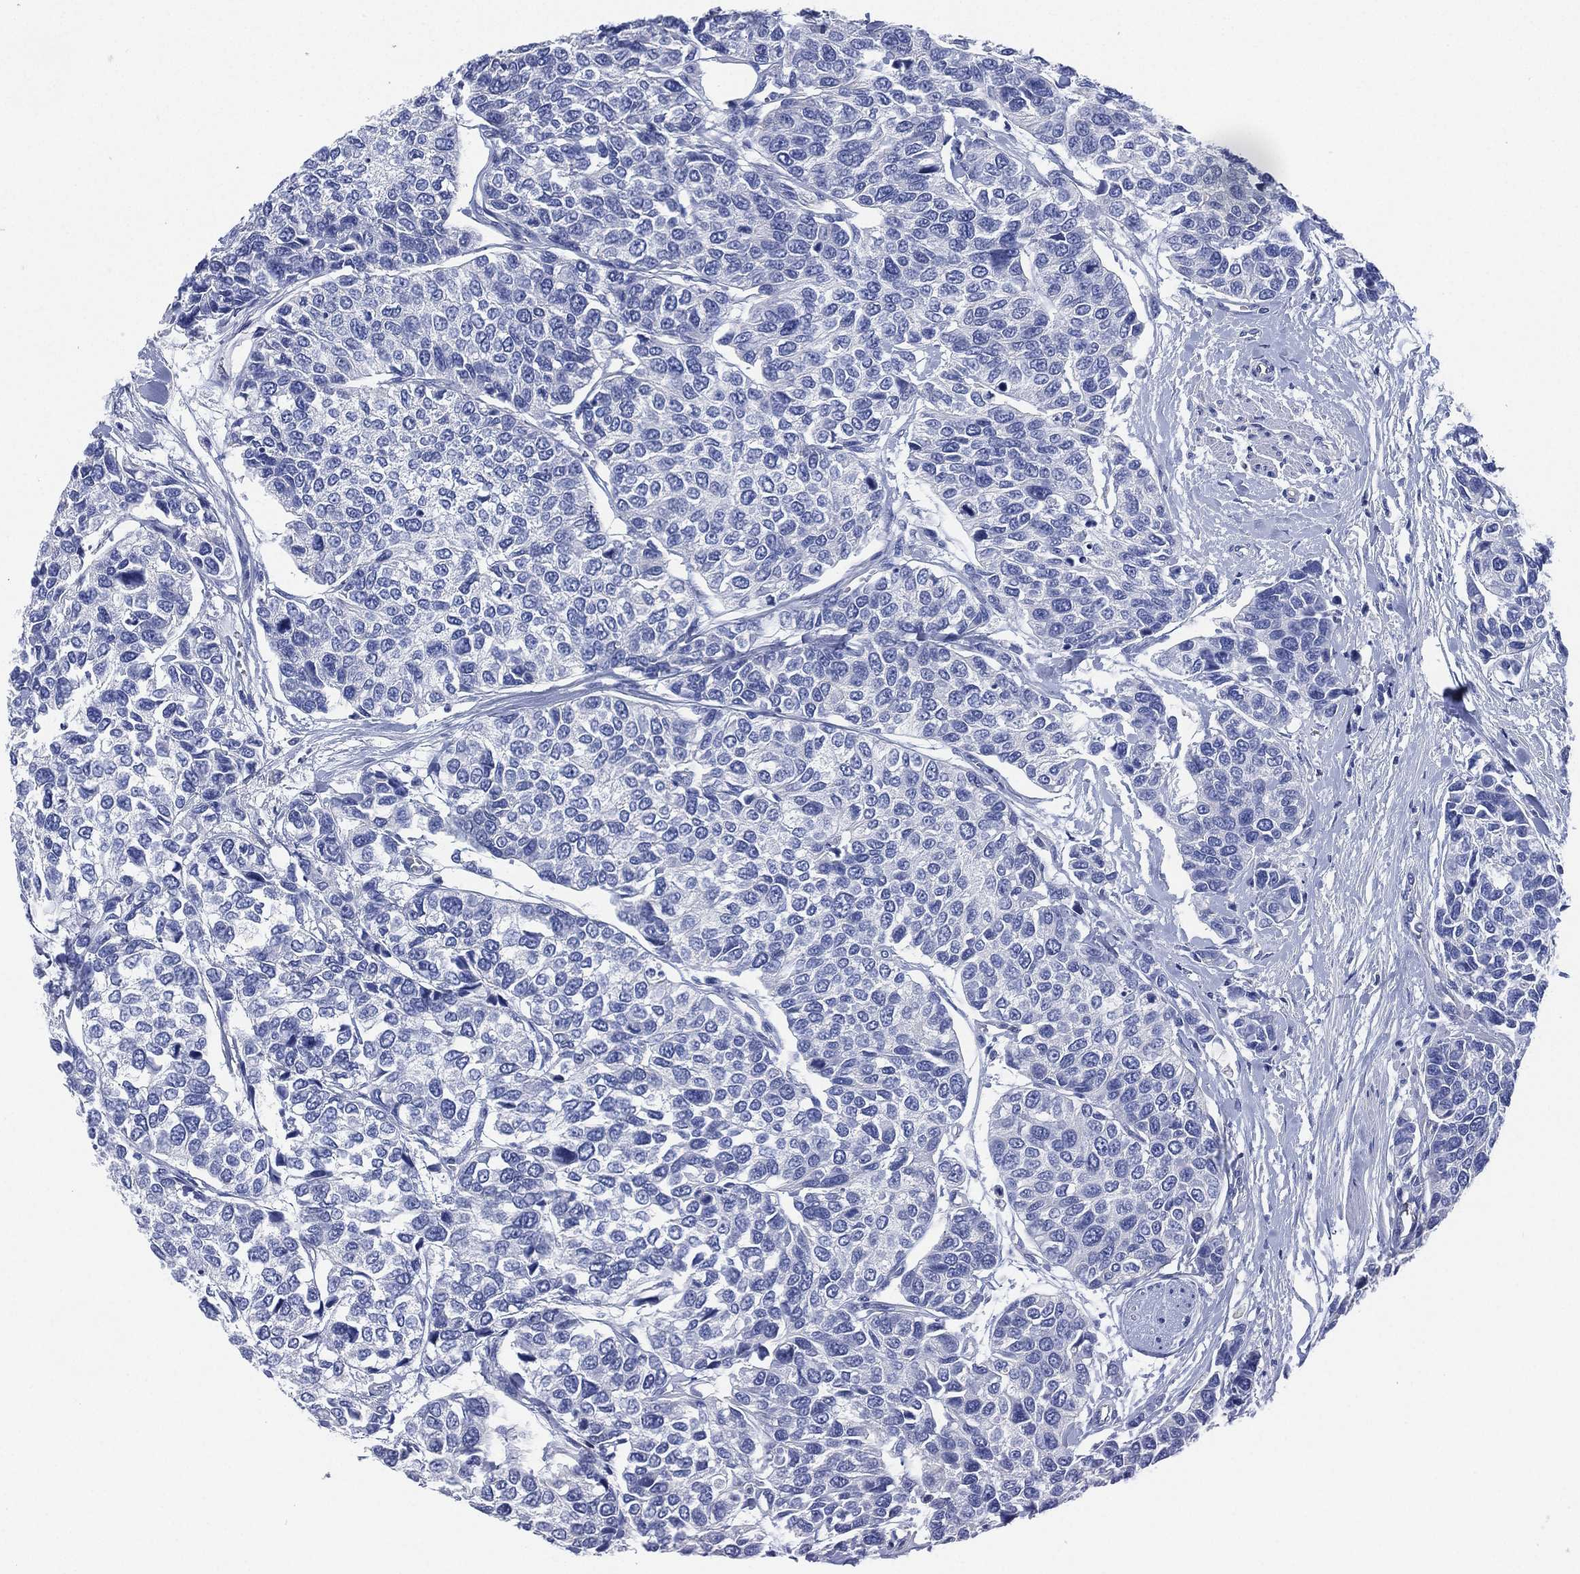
{"staining": {"intensity": "negative", "quantity": "none", "location": "none"}, "tissue": "urothelial cancer", "cell_type": "Tumor cells", "image_type": "cancer", "snomed": [{"axis": "morphology", "description": "Urothelial carcinoma, High grade"}, {"axis": "topography", "description": "Urinary bladder"}], "caption": "Immunohistochemistry photomicrograph of urothelial cancer stained for a protein (brown), which displays no positivity in tumor cells.", "gene": "CCDC70", "patient": {"sex": "male", "age": 77}}